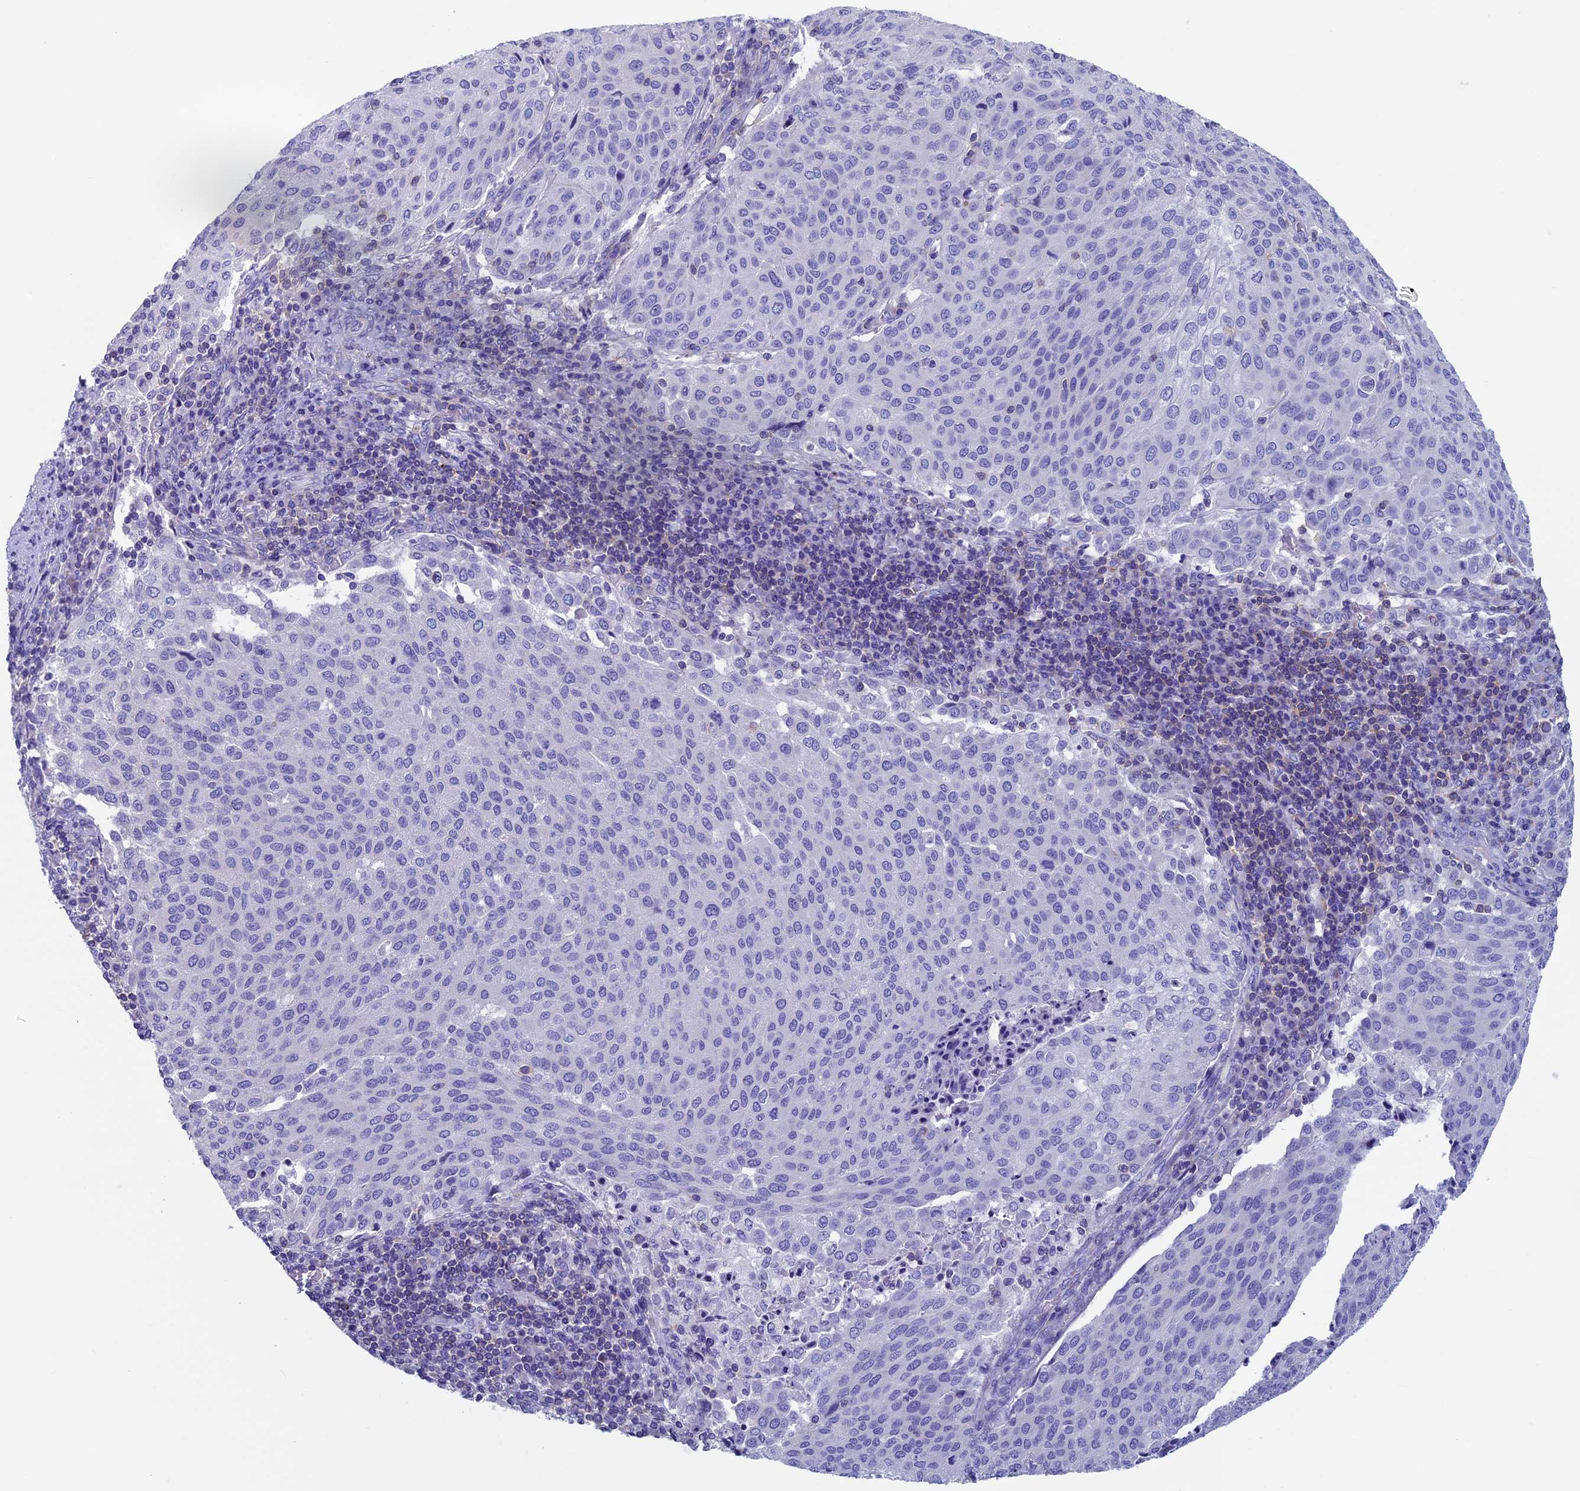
{"staining": {"intensity": "negative", "quantity": "none", "location": "none"}, "tissue": "cervical cancer", "cell_type": "Tumor cells", "image_type": "cancer", "snomed": [{"axis": "morphology", "description": "Squamous cell carcinoma, NOS"}, {"axis": "topography", "description": "Cervix"}], "caption": "Cervical squamous cell carcinoma stained for a protein using IHC exhibits no staining tumor cells.", "gene": "SEPTIN1", "patient": {"sex": "female", "age": 46}}